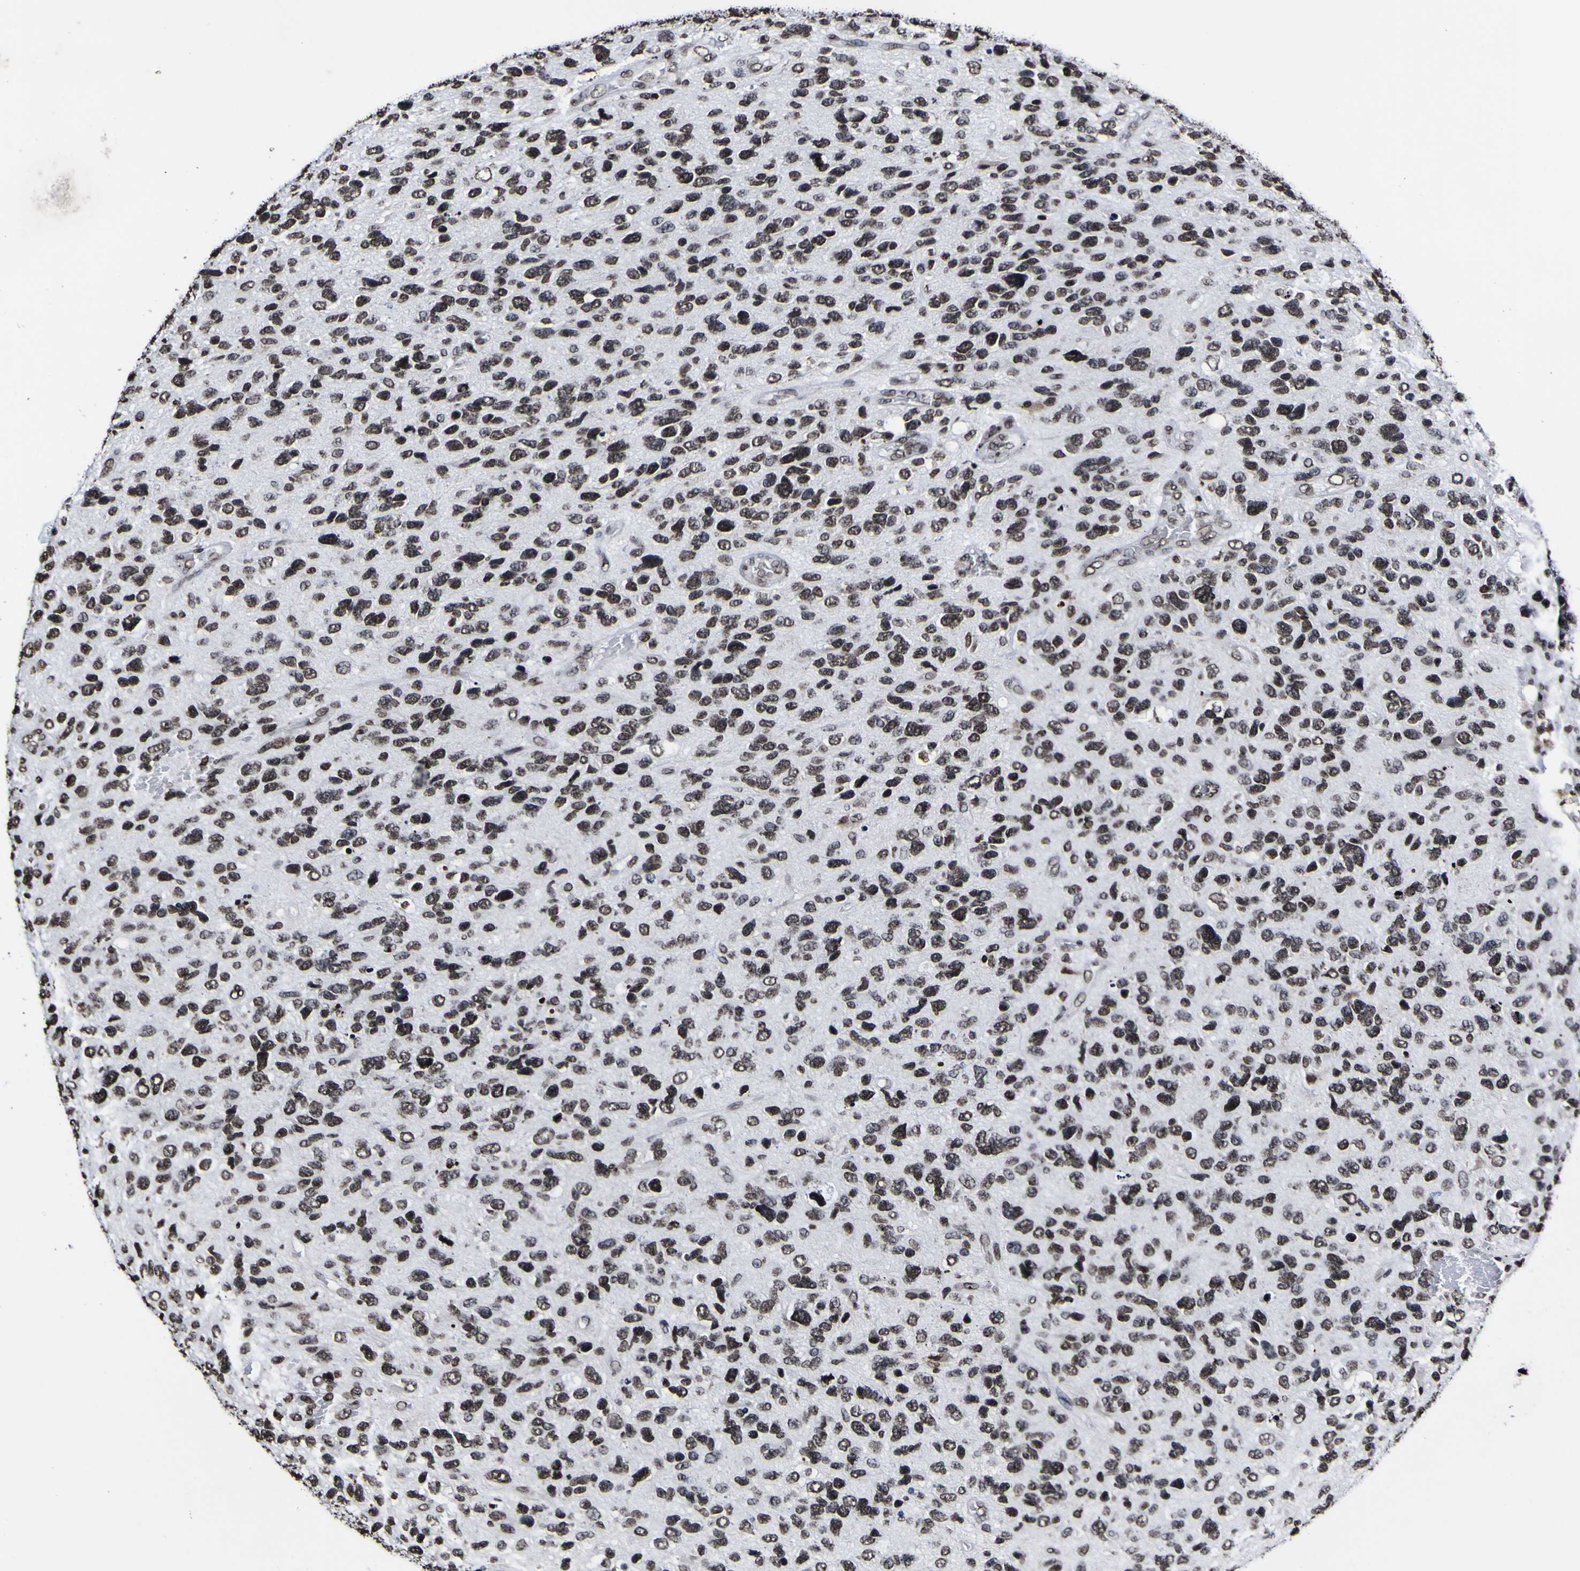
{"staining": {"intensity": "strong", "quantity": ">75%", "location": "nuclear"}, "tissue": "glioma", "cell_type": "Tumor cells", "image_type": "cancer", "snomed": [{"axis": "morphology", "description": "Glioma, malignant, High grade"}, {"axis": "topography", "description": "Brain"}], "caption": "This is an image of immunohistochemistry staining of glioma, which shows strong expression in the nuclear of tumor cells.", "gene": "PIAS1", "patient": {"sex": "female", "age": 58}}